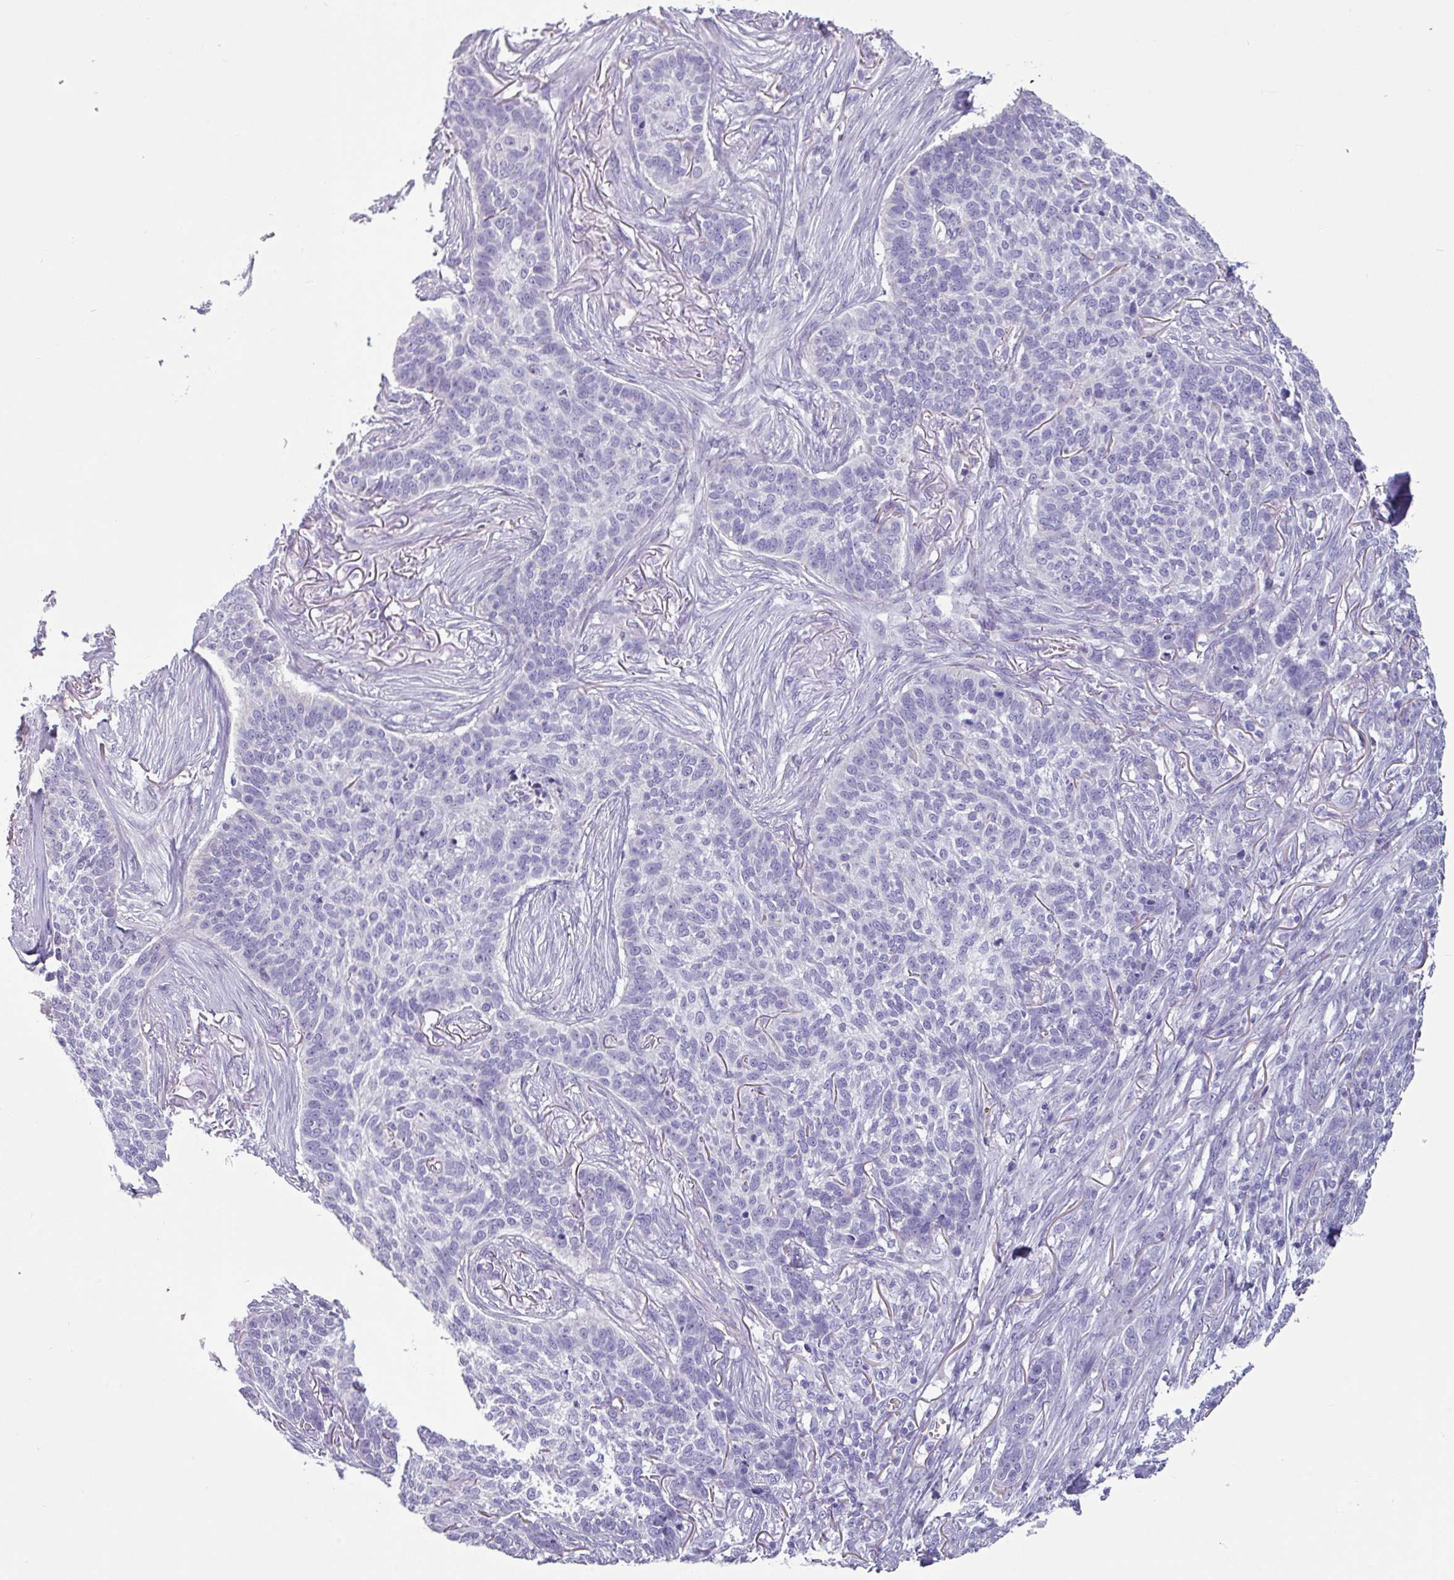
{"staining": {"intensity": "negative", "quantity": "none", "location": "none"}, "tissue": "skin cancer", "cell_type": "Tumor cells", "image_type": "cancer", "snomed": [{"axis": "morphology", "description": "Basal cell carcinoma"}, {"axis": "topography", "description": "Skin"}], "caption": "Tumor cells show no significant staining in skin cancer (basal cell carcinoma).", "gene": "VCX2", "patient": {"sex": "male", "age": 85}}